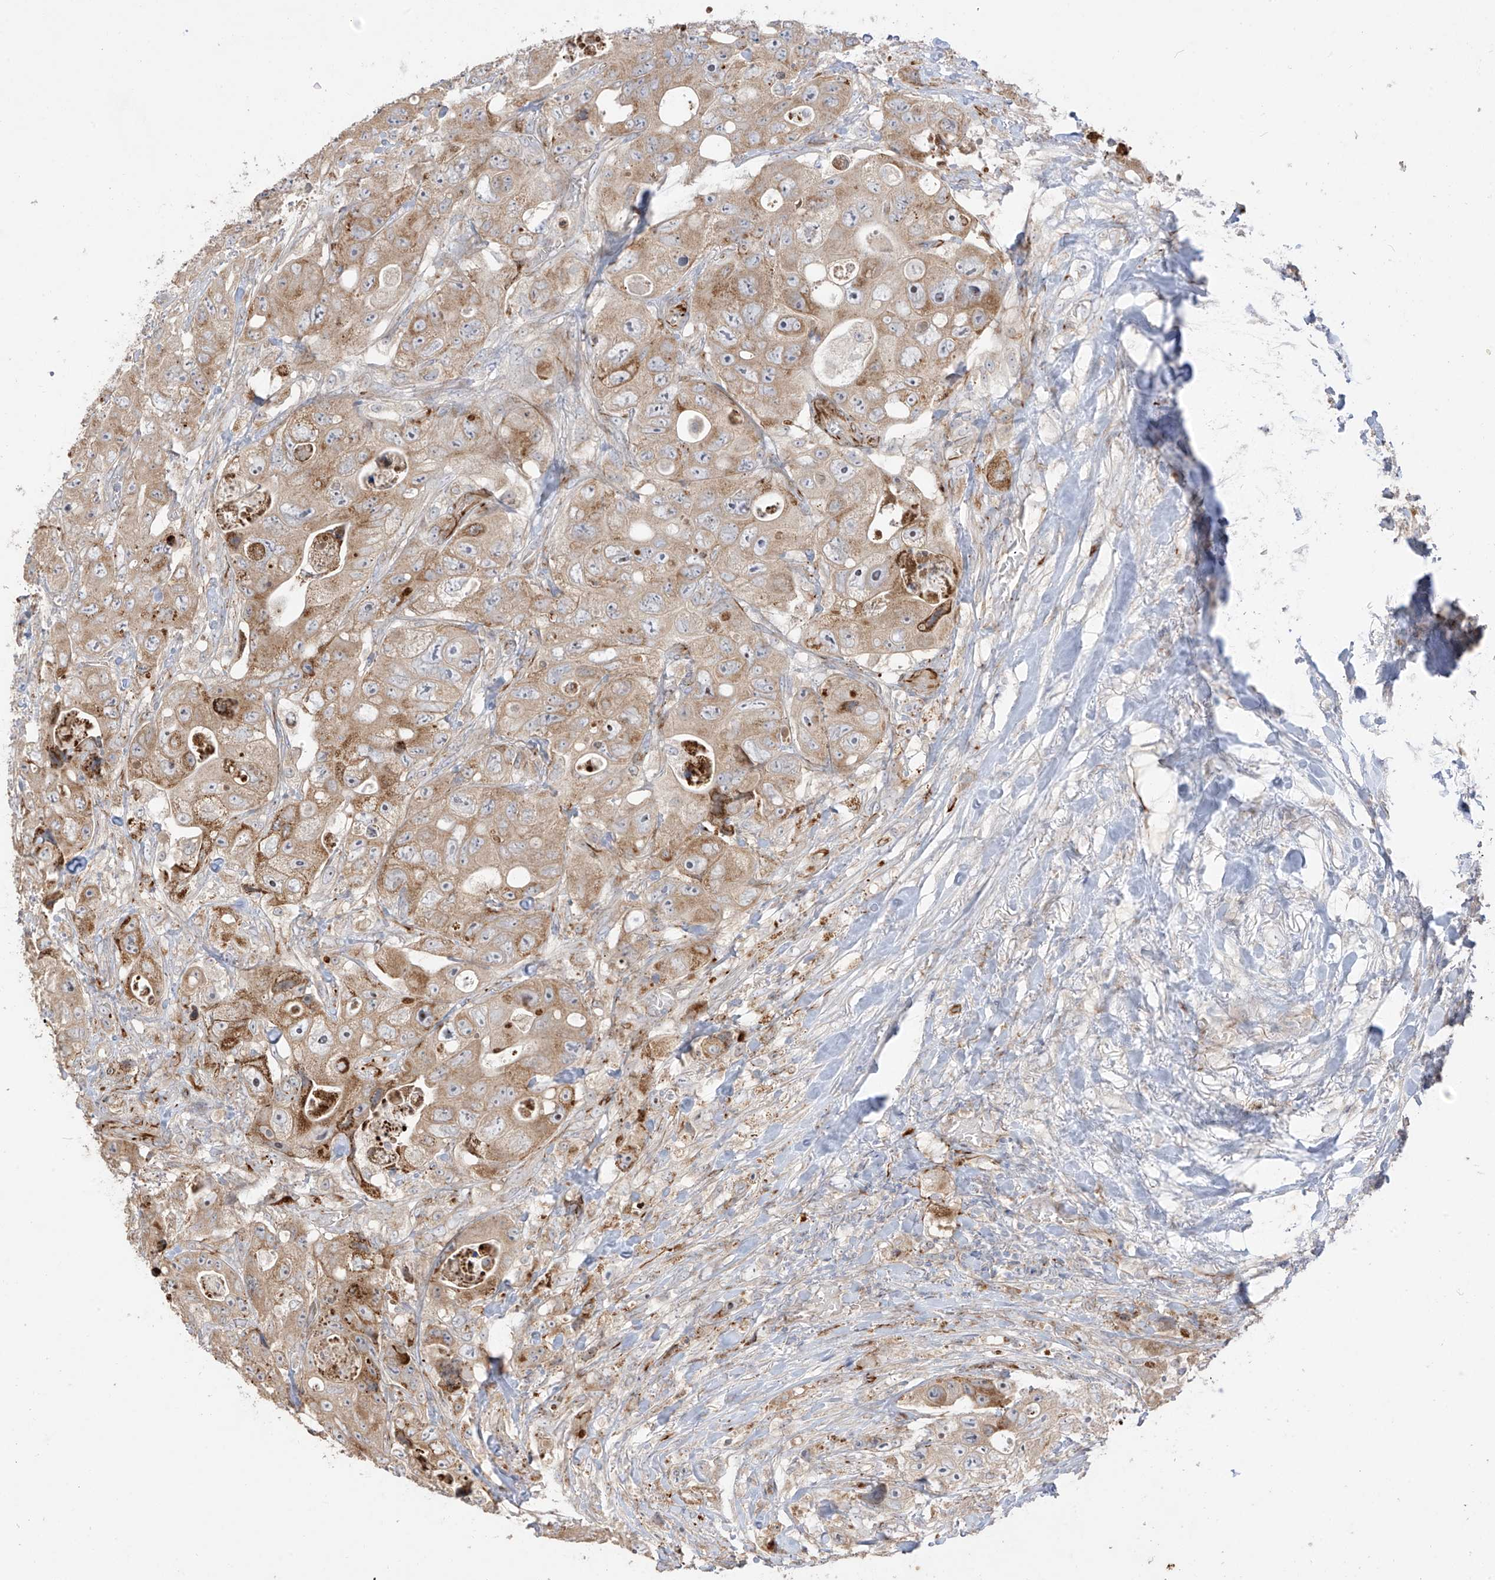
{"staining": {"intensity": "moderate", "quantity": "25%-75%", "location": "cytoplasmic/membranous"}, "tissue": "colorectal cancer", "cell_type": "Tumor cells", "image_type": "cancer", "snomed": [{"axis": "morphology", "description": "Adenocarcinoma, NOS"}, {"axis": "topography", "description": "Colon"}], "caption": "Colorectal cancer (adenocarcinoma) stained with a protein marker demonstrates moderate staining in tumor cells.", "gene": "DCDC2", "patient": {"sex": "female", "age": 46}}